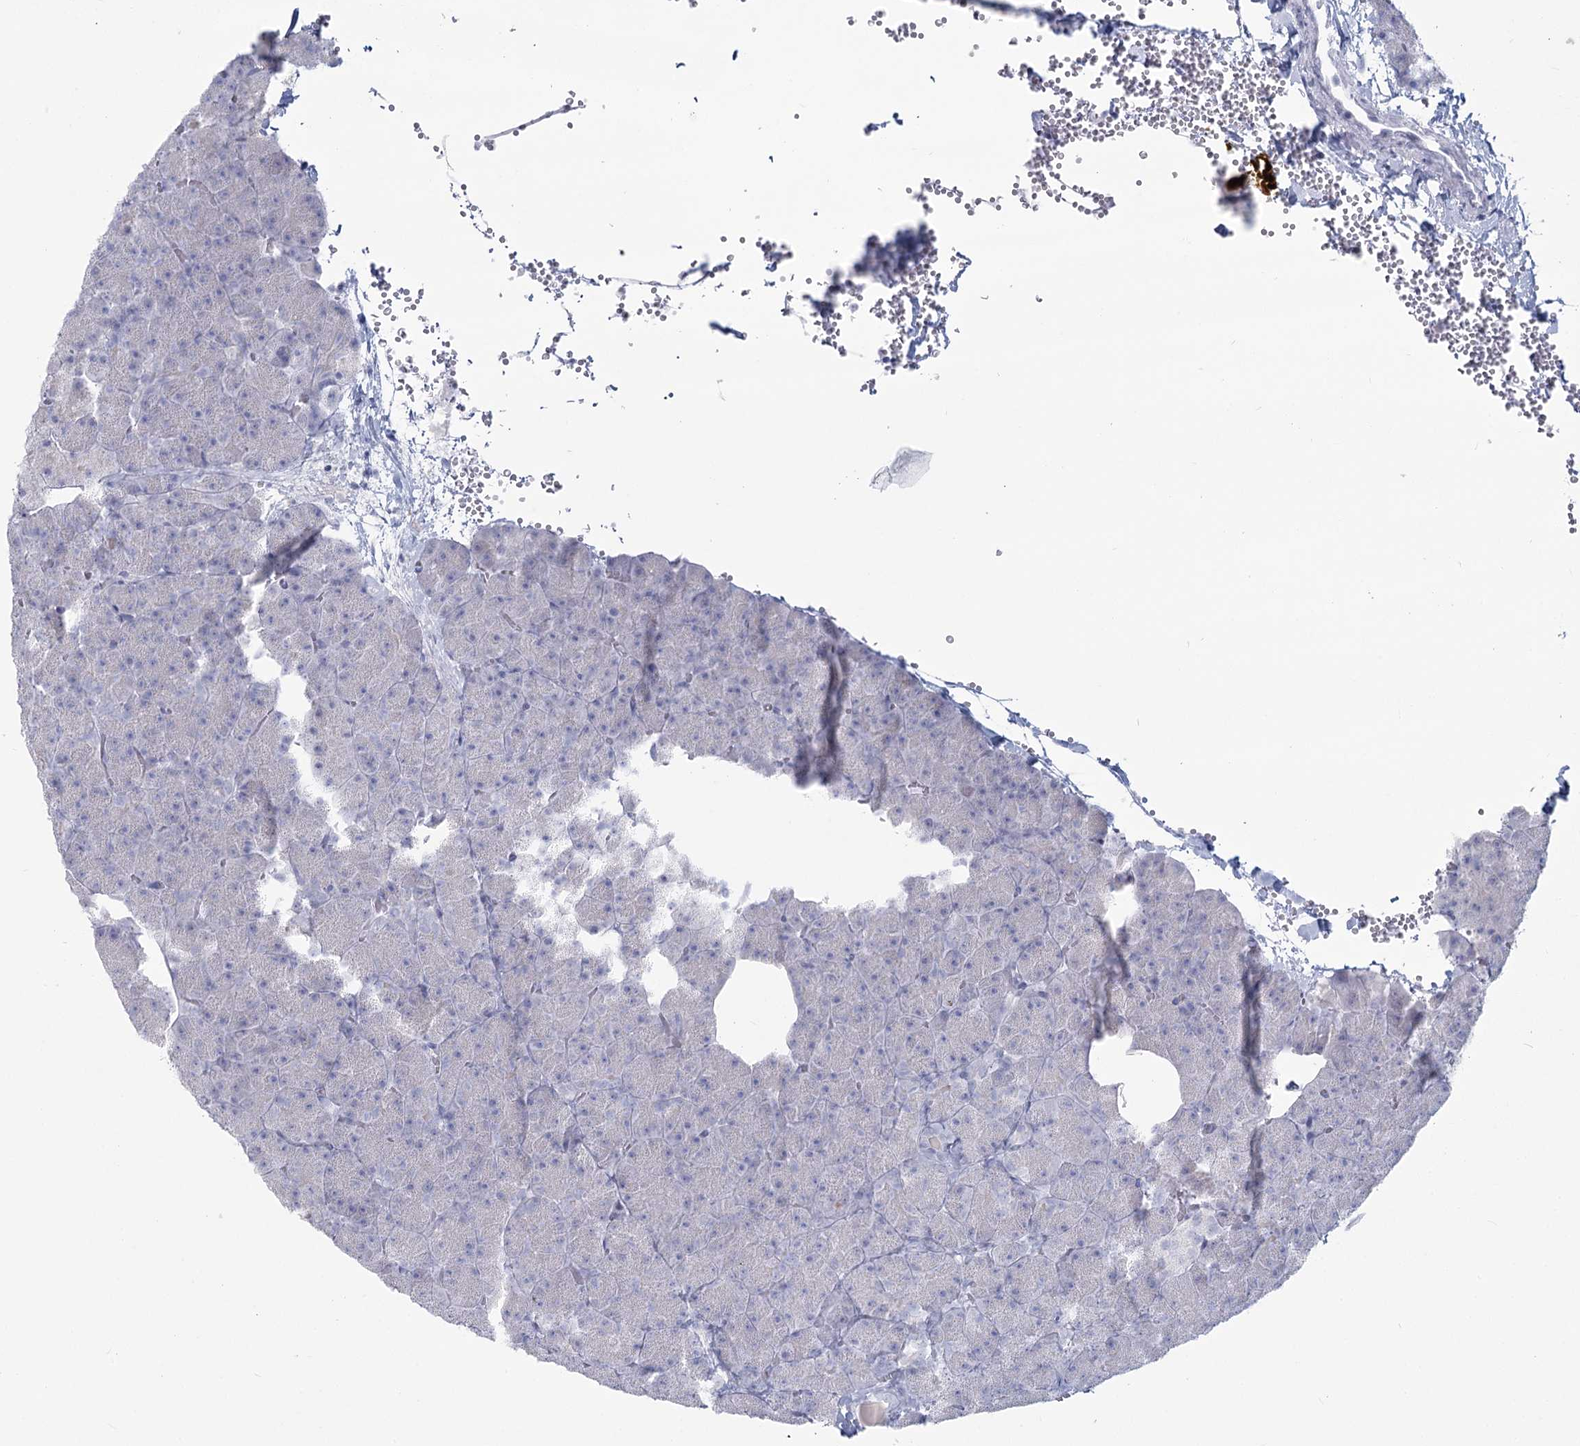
{"staining": {"intensity": "negative", "quantity": "none", "location": "none"}, "tissue": "pancreas", "cell_type": "Exocrine glandular cells", "image_type": "normal", "snomed": [{"axis": "morphology", "description": "Normal tissue, NOS"}, {"axis": "morphology", "description": "Carcinoid, malignant, NOS"}, {"axis": "topography", "description": "Pancreas"}], "caption": "High power microscopy photomicrograph of an immunohistochemistry (IHC) histopathology image of unremarkable pancreas, revealing no significant expression in exocrine glandular cells. (DAB (3,3'-diaminobenzidine) immunohistochemistry (IHC) visualized using brightfield microscopy, high magnification).", "gene": "SLC6A19", "patient": {"sex": "female", "age": 35}}